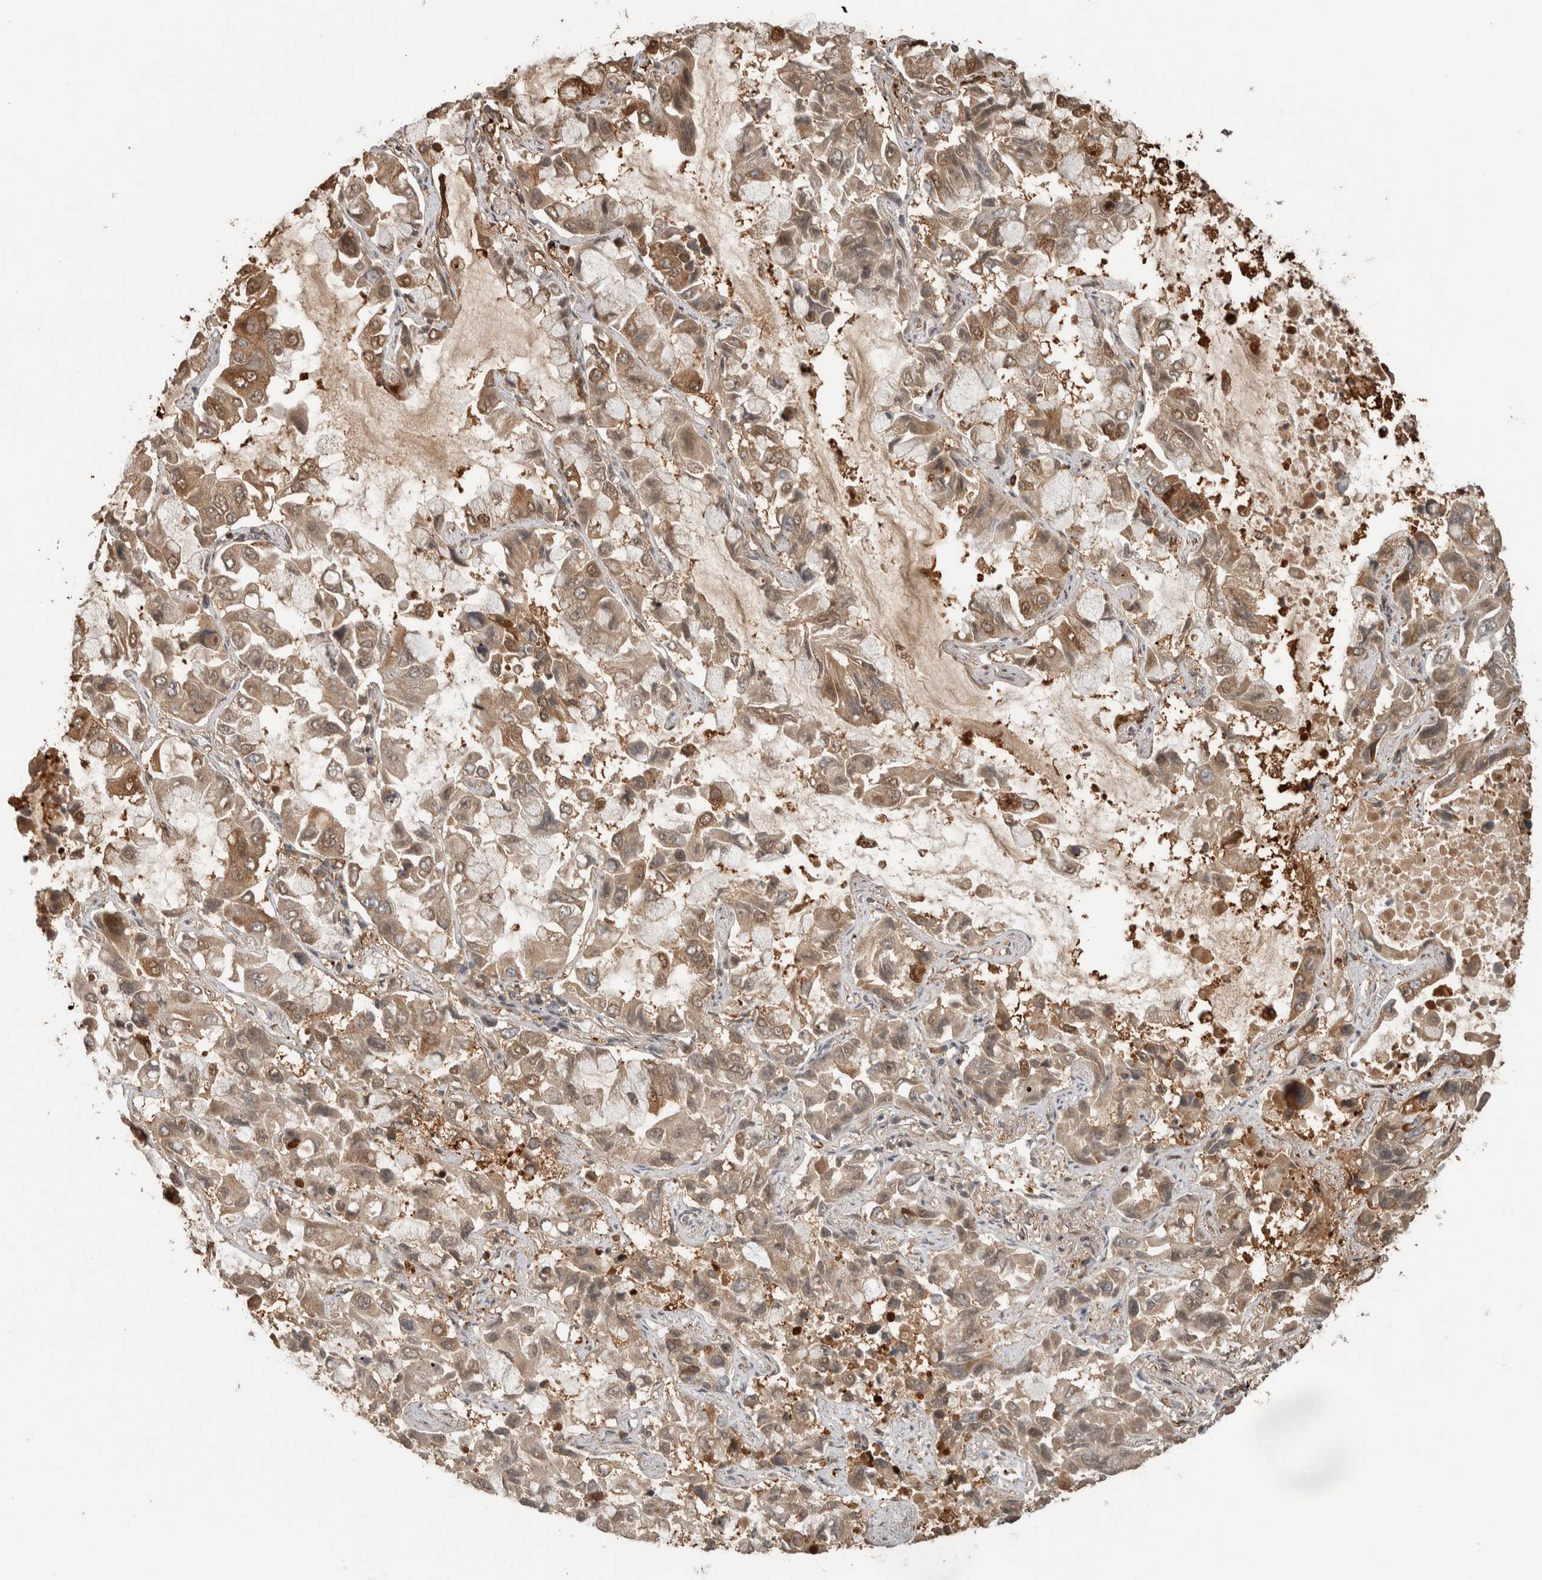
{"staining": {"intensity": "weak", "quantity": ">75%", "location": "cytoplasmic/membranous"}, "tissue": "lung cancer", "cell_type": "Tumor cells", "image_type": "cancer", "snomed": [{"axis": "morphology", "description": "Adenocarcinoma, NOS"}, {"axis": "topography", "description": "Lung"}], "caption": "The immunohistochemical stain labels weak cytoplasmic/membranous staining in tumor cells of lung cancer tissue.", "gene": "CNTROB", "patient": {"sex": "male", "age": 64}}